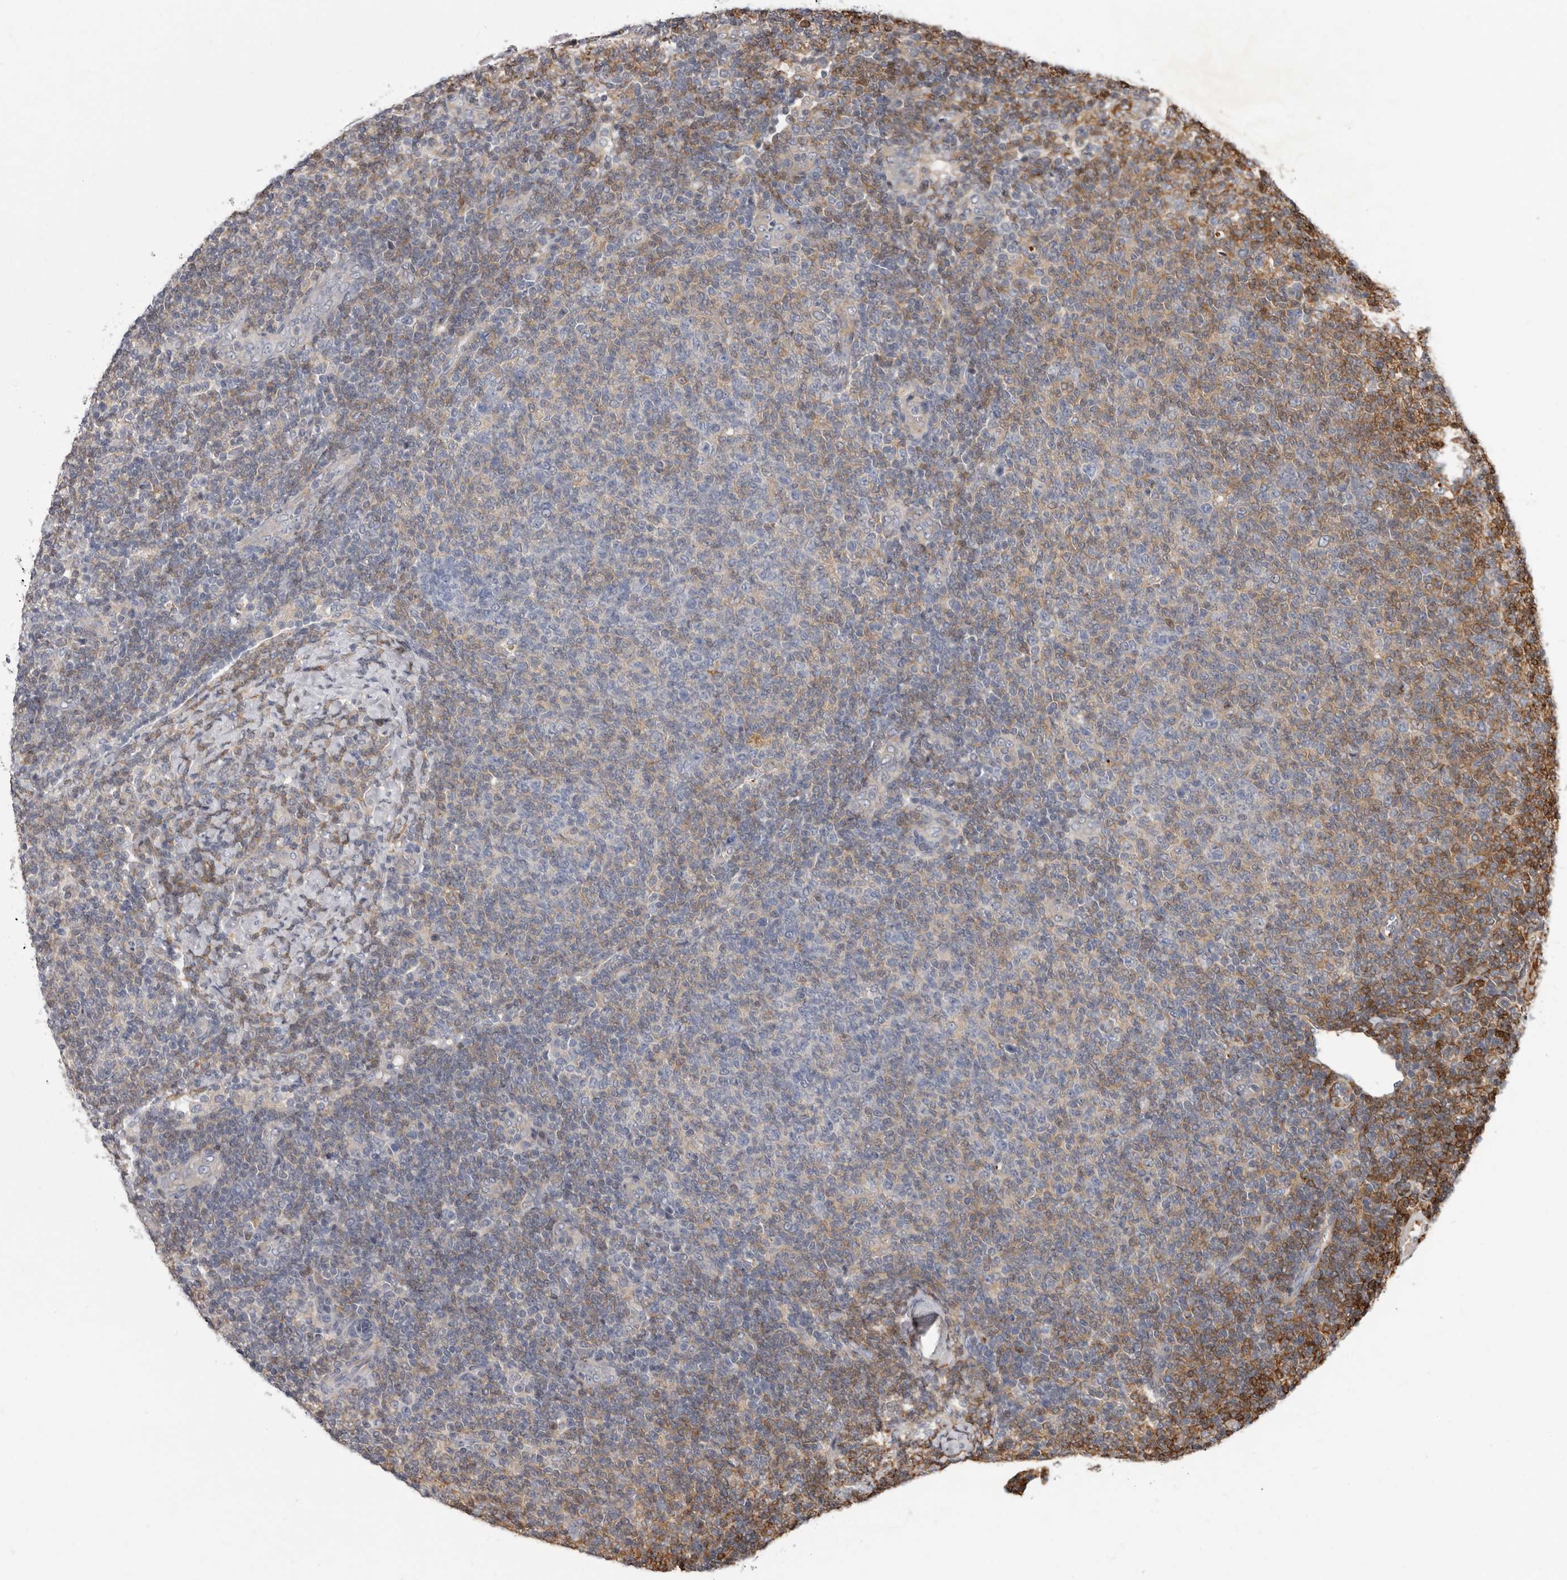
{"staining": {"intensity": "negative", "quantity": "none", "location": "none"}, "tissue": "lymphoma", "cell_type": "Tumor cells", "image_type": "cancer", "snomed": [{"axis": "morphology", "description": "Malignant lymphoma, non-Hodgkin's type, Low grade"}, {"axis": "topography", "description": "Lymph node"}], "caption": "An IHC image of lymphoma is shown. There is no staining in tumor cells of lymphoma. The staining is performed using DAB (3,3'-diaminobenzidine) brown chromogen with nuclei counter-stained in using hematoxylin.", "gene": "FGFR4", "patient": {"sex": "male", "age": 66}}